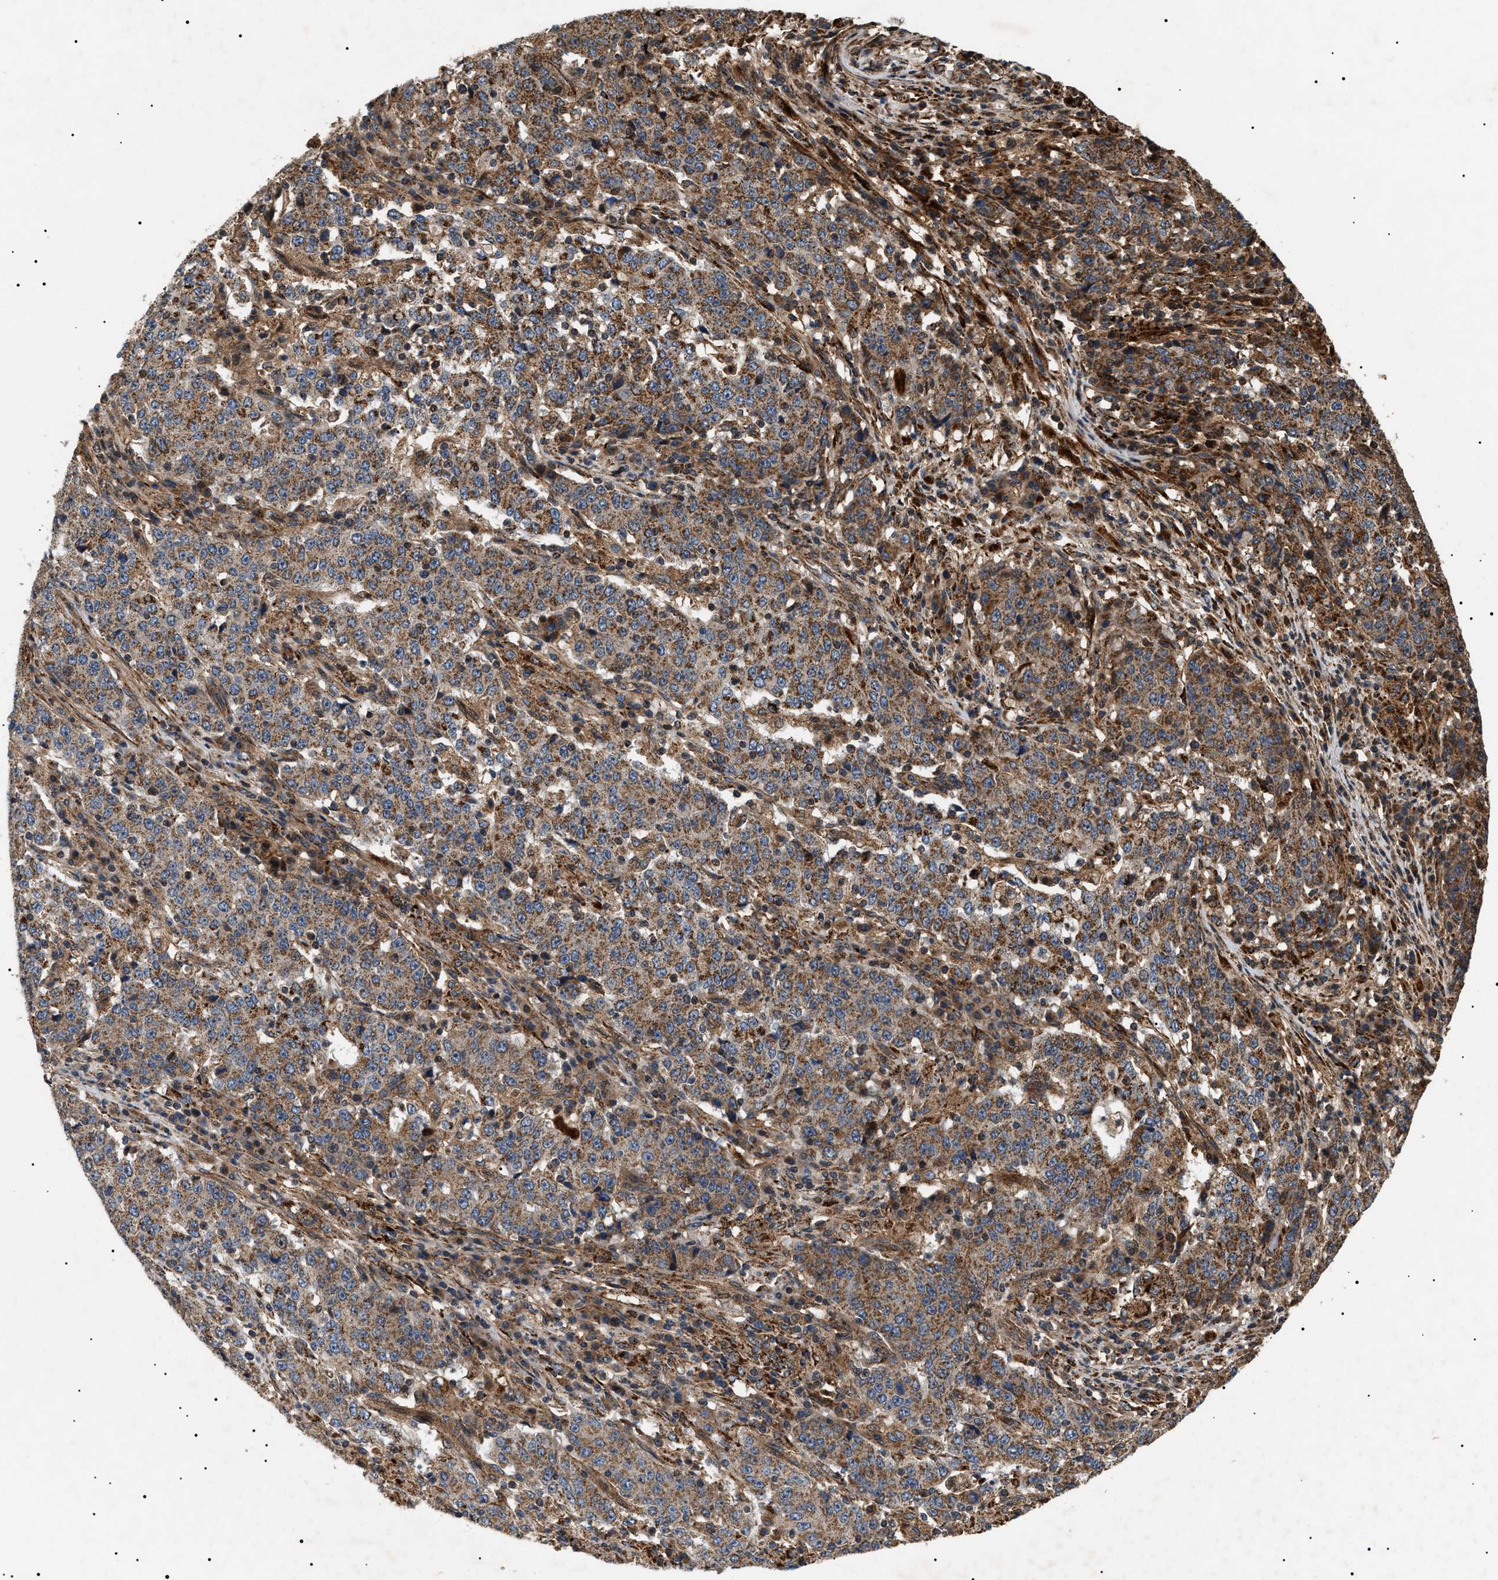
{"staining": {"intensity": "moderate", "quantity": ">75%", "location": "cytoplasmic/membranous"}, "tissue": "stomach cancer", "cell_type": "Tumor cells", "image_type": "cancer", "snomed": [{"axis": "morphology", "description": "Adenocarcinoma, NOS"}, {"axis": "topography", "description": "Stomach"}], "caption": "High-power microscopy captured an immunohistochemistry (IHC) image of stomach adenocarcinoma, revealing moderate cytoplasmic/membranous staining in approximately >75% of tumor cells.", "gene": "ZBTB26", "patient": {"sex": "male", "age": 59}}